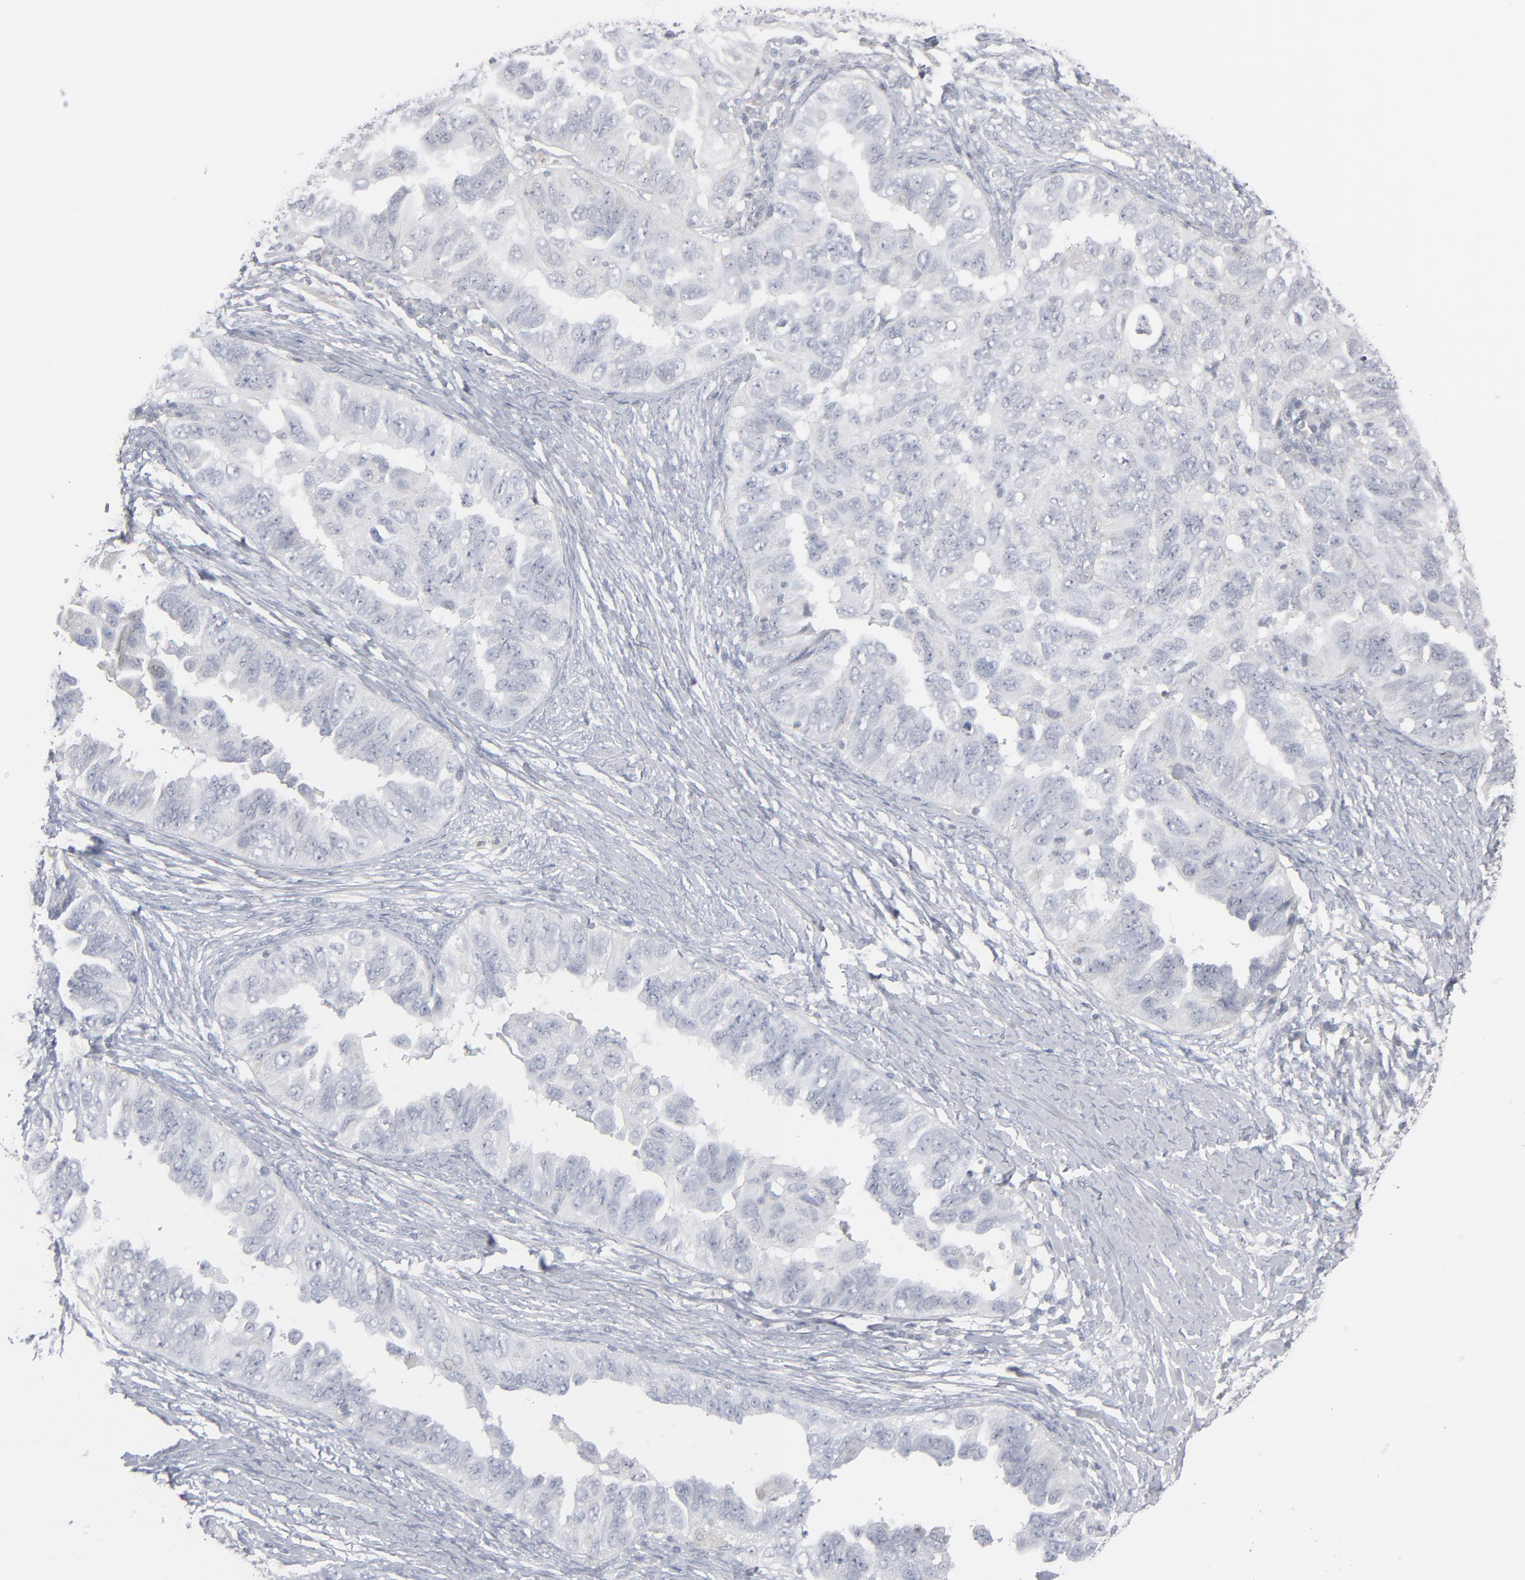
{"staining": {"intensity": "negative", "quantity": "none", "location": "none"}, "tissue": "ovarian cancer", "cell_type": "Tumor cells", "image_type": "cancer", "snomed": [{"axis": "morphology", "description": "Cystadenocarcinoma, serous, NOS"}, {"axis": "topography", "description": "Ovary"}], "caption": "Tumor cells show no significant protein expression in serous cystadenocarcinoma (ovarian). (Immunohistochemistry (ihc), brightfield microscopy, high magnification).", "gene": "POF1B", "patient": {"sex": "female", "age": 82}}